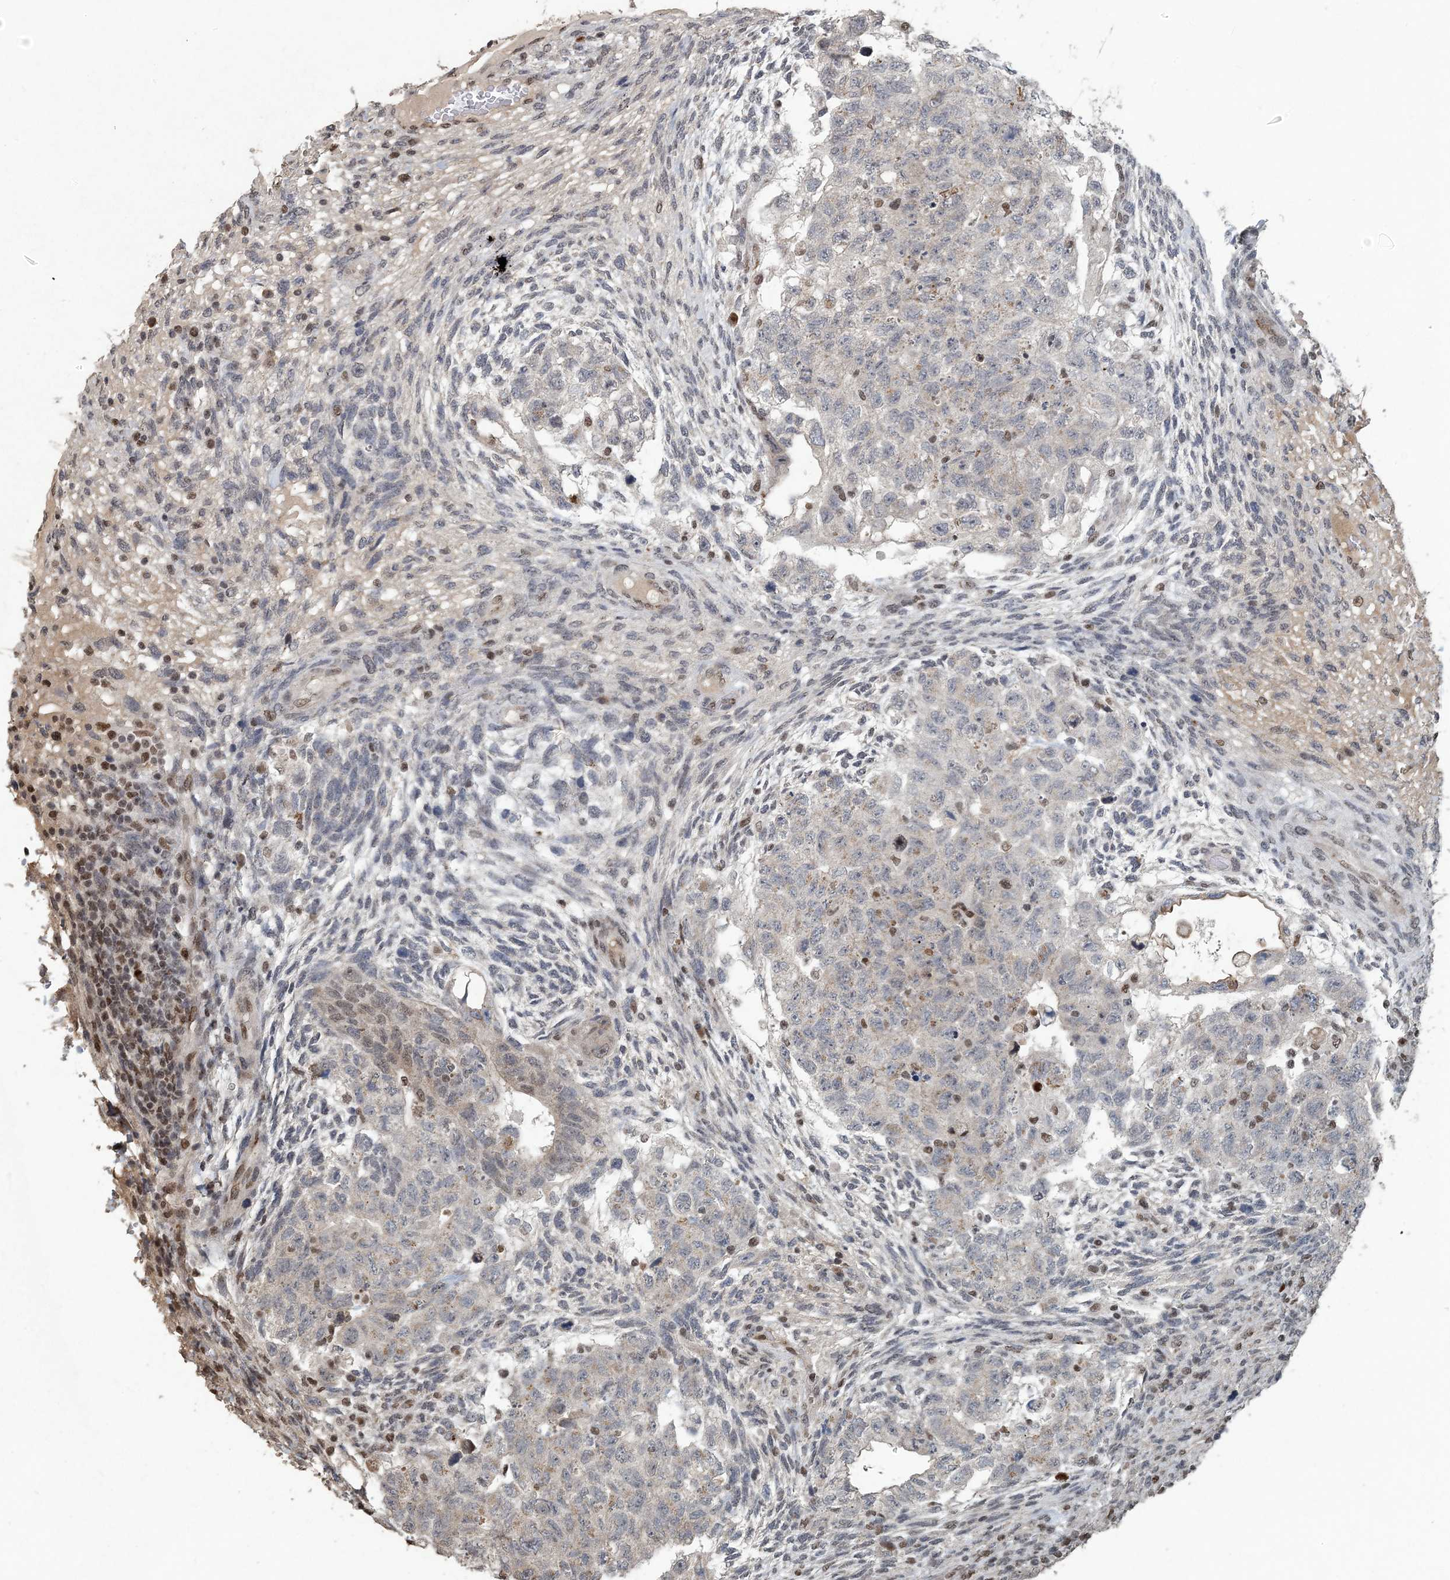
{"staining": {"intensity": "weak", "quantity": "<25%", "location": "nuclear"}, "tissue": "testis cancer", "cell_type": "Tumor cells", "image_type": "cancer", "snomed": [{"axis": "morphology", "description": "Carcinoma, Embryonal, NOS"}, {"axis": "topography", "description": "Testis"}], "caption": "Immunohistochemistry (IHC) photomicrograph of neoplastic tissue: human embryonal carcinoma (testis) stained with DAB demonstrates no significant protein positivity in tumor cells.", "gene": "MBD2", "patient": {"sex": "male", "age": 36}}